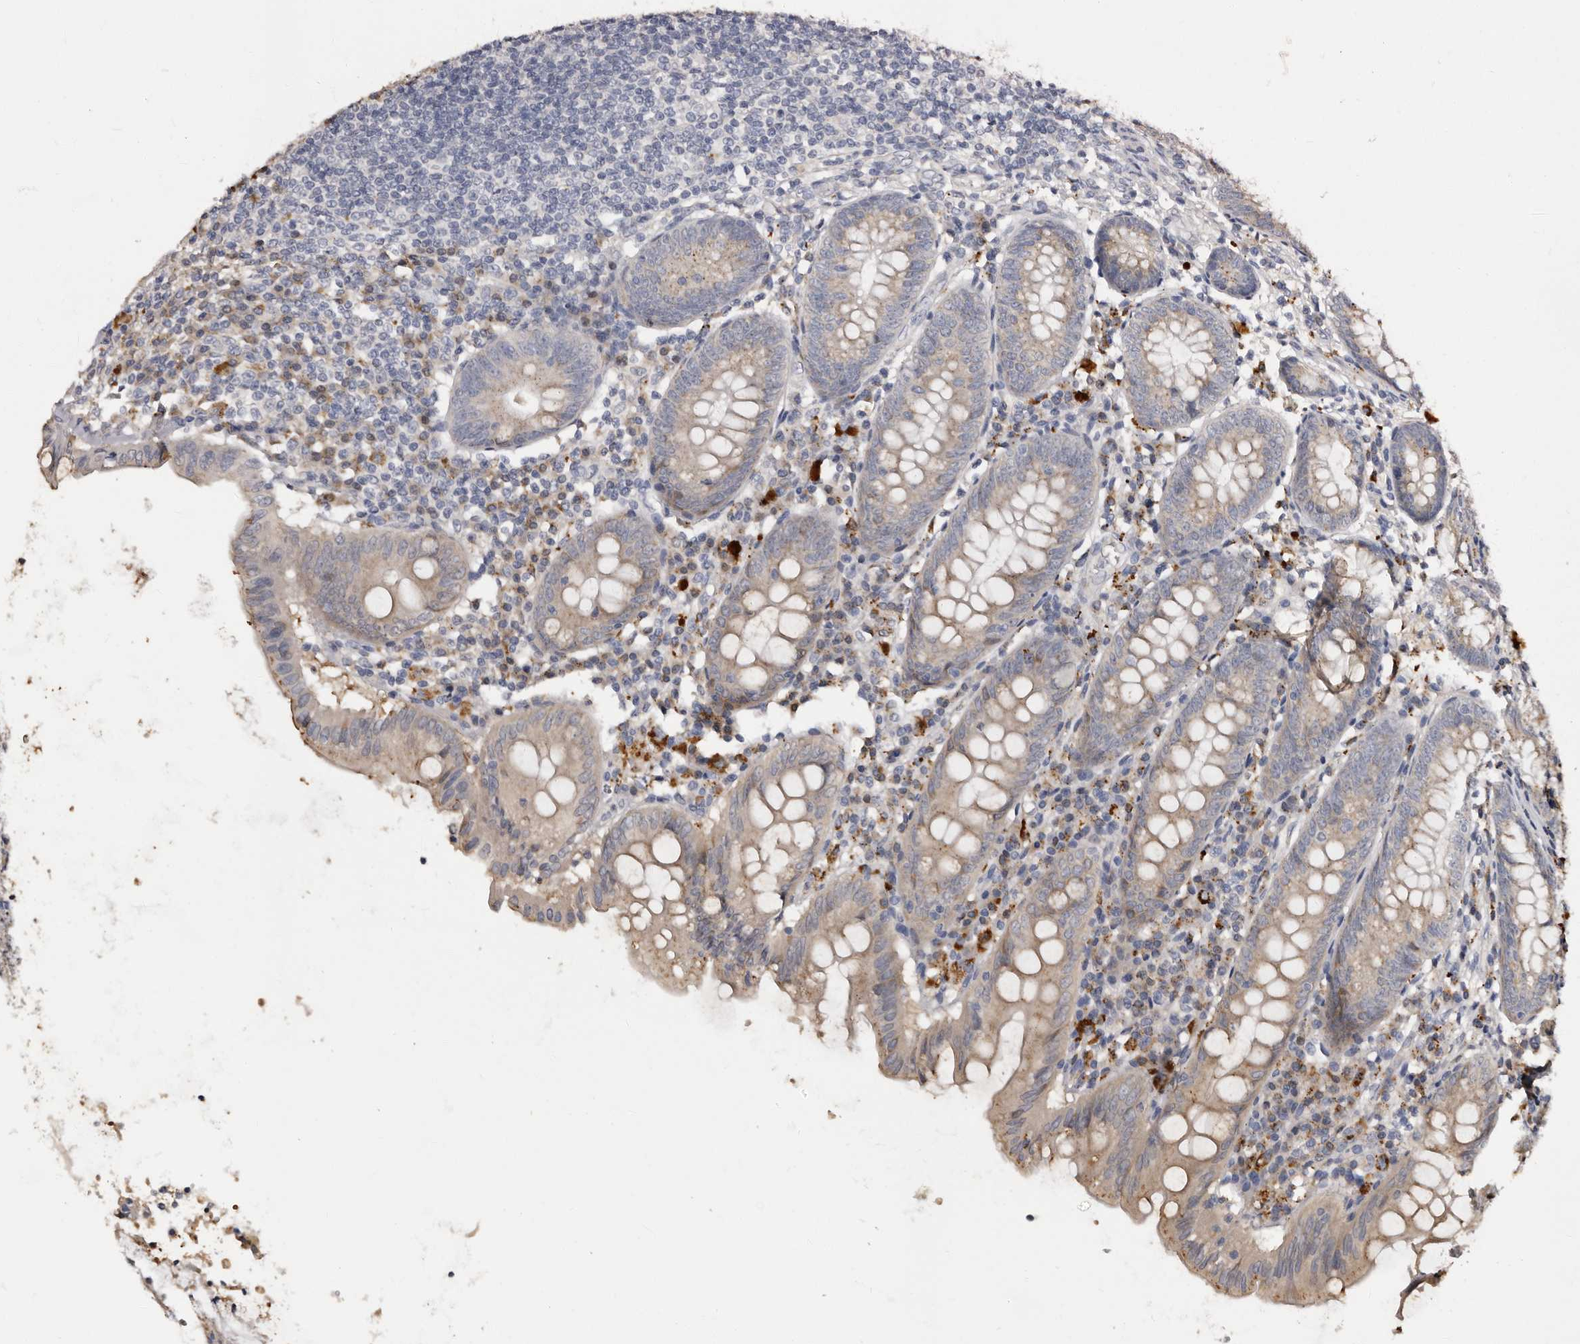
{"staining": {"intensity": "weak", "quantity": "25%-75%", "location": "cytoplasmic/membranous"}, "tissue": "appendix", "cell_type": "Glandular cells", "image_type": "normal", "snomed": [{"axis": "morphology", "description": "Normal tissue, NOS"}, {"axis": "topography", "description": "Appendix"}], "caption": "A low amount of weak cytoplasmic/membranous expression is identified in approximately 25%-75% of glandular cells in unremarkable appendix. (DAB = brown stain, brightfield microscopy at high magnification).", "gene": "DAP", "patient": {"sex": "female", "age": 54}}